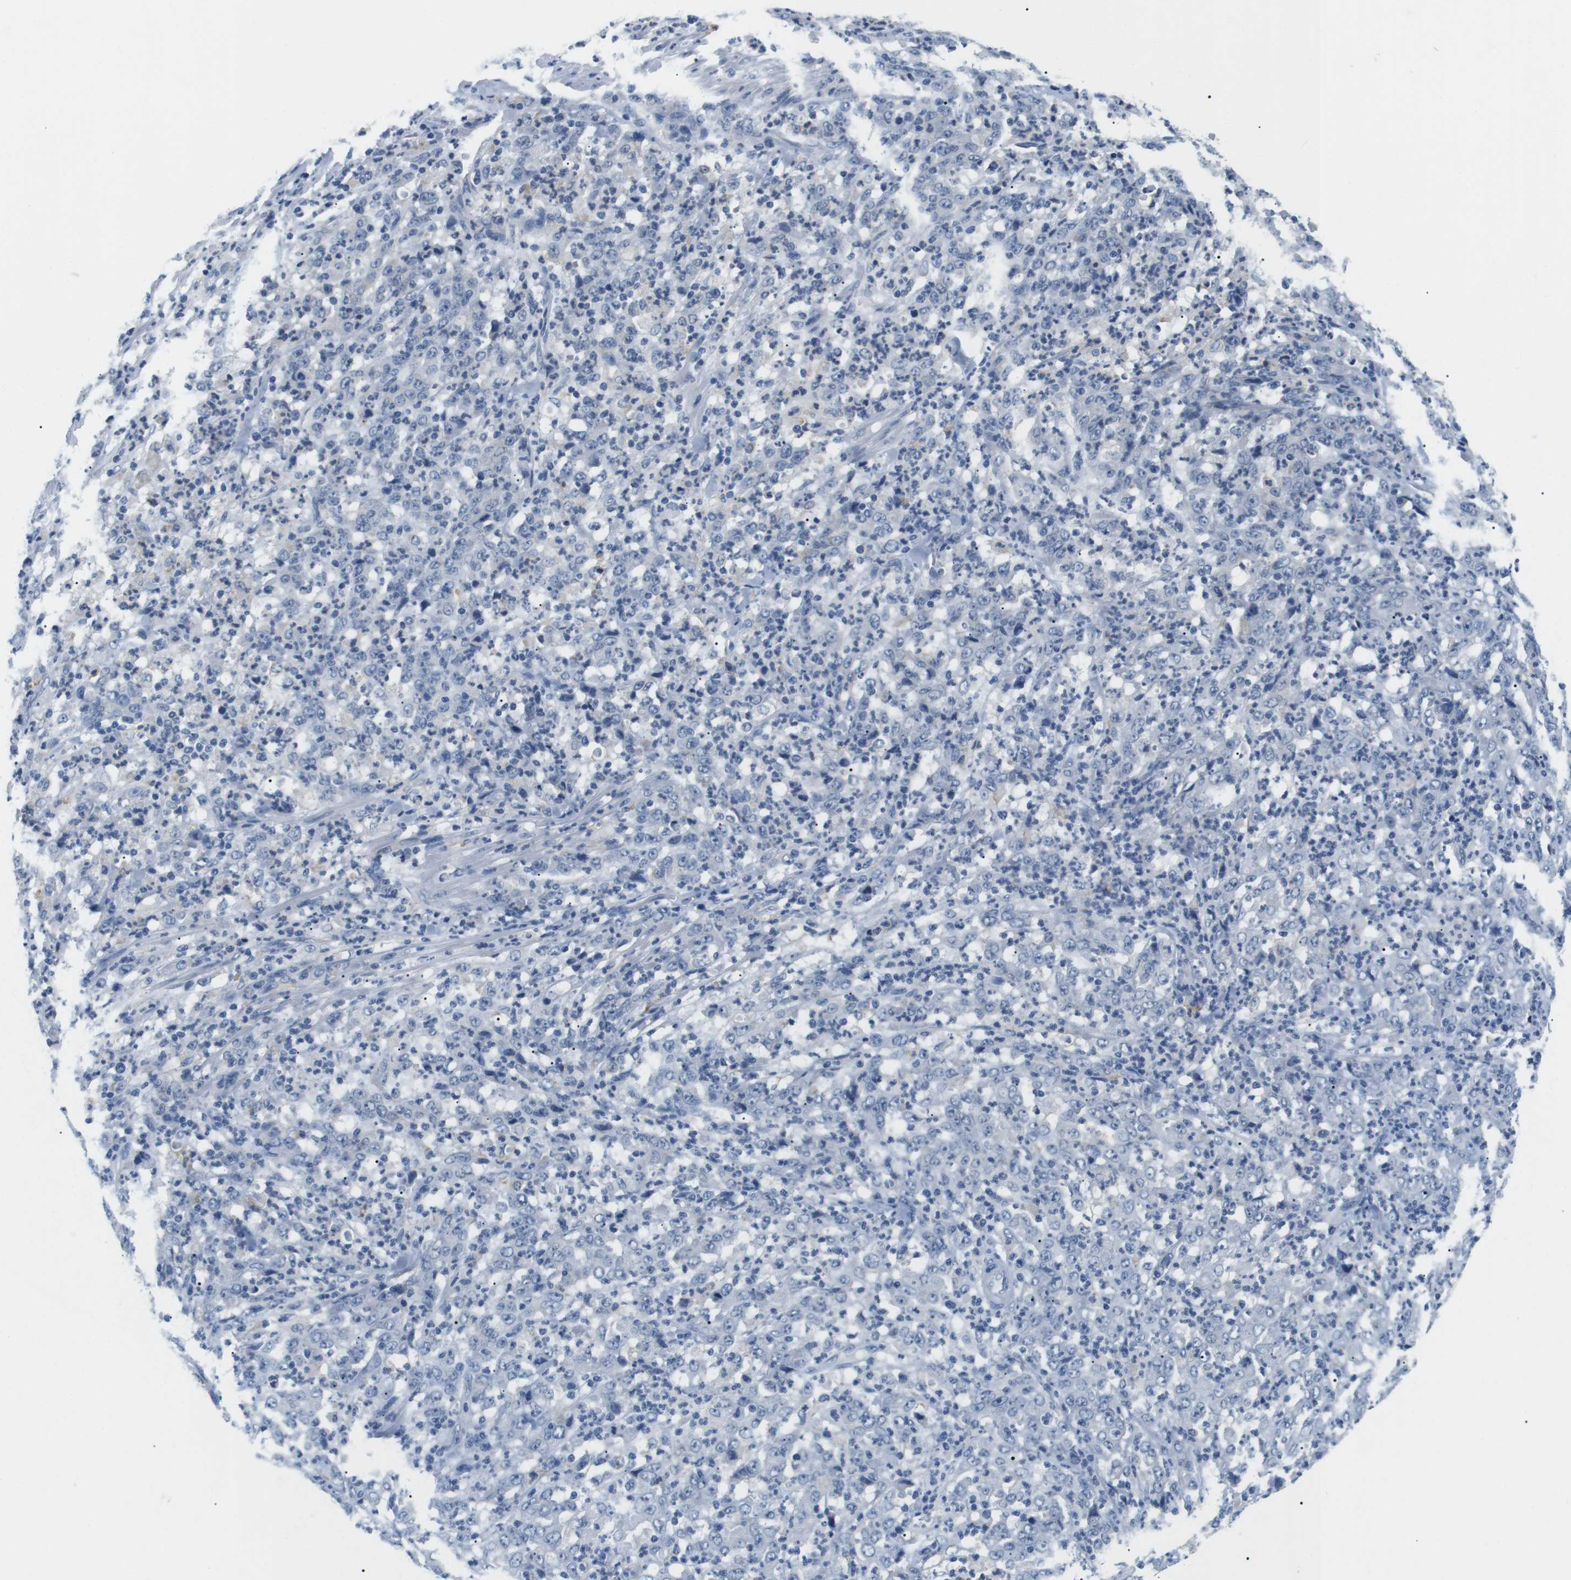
{"staining": {"intensity": "negative", "quantity": "none", "location": "none"}, "tissue": "stomach cancer", "cell_type": "Tumor cells", "image_type": "cancer", "snomed": [{"axis": "morphology", "description": "Adenocarcinoma, NOS"}, {"axis": "topography", "description": "Stomach, lower"}], "caption": "The immunohistochemistry image has no significant expression in tumor cells of stomach cancer (adenocarcinoma) tissue.", "gene": "FCGRT", "patient": {"sex": "female", "age": 71}}